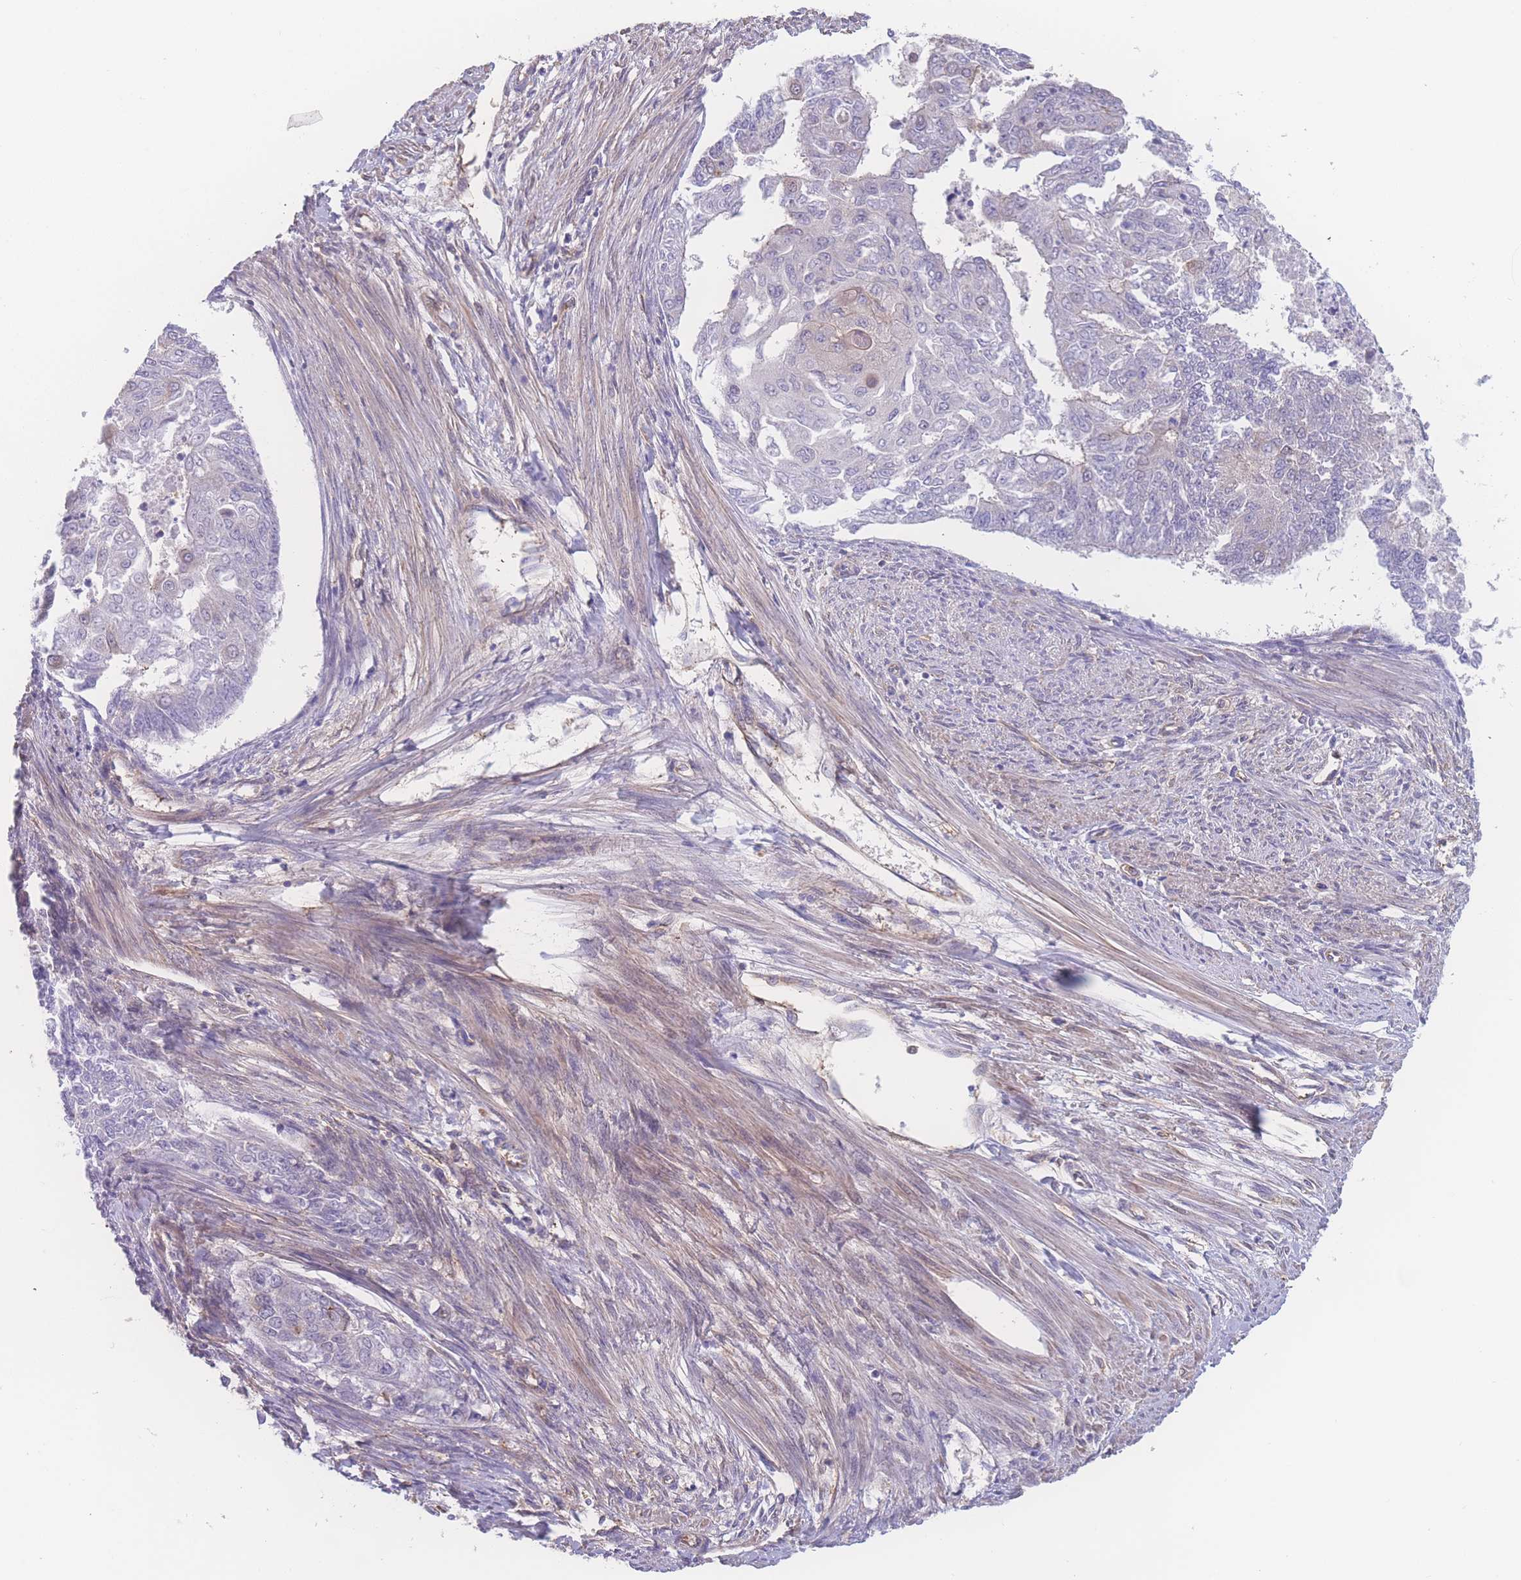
{"staining": {"intensity": "negative", "quantity": "none", "location": "none"}, "tissue": "endometrial cancer", "cell_type": "Tumor cells", "image_type": "cancer", "snomed": [{"axis": "morphology", "description": "Adenocarcinoma, NOS"}, {"axis": "topography", "description": "Endometrium"}], "caption": "Tumor cells are negative for brown protein staining in endometrial adenocarcinoma.", "gene": "CFAP97", "patient": {"sex": "female", "age": 32}}